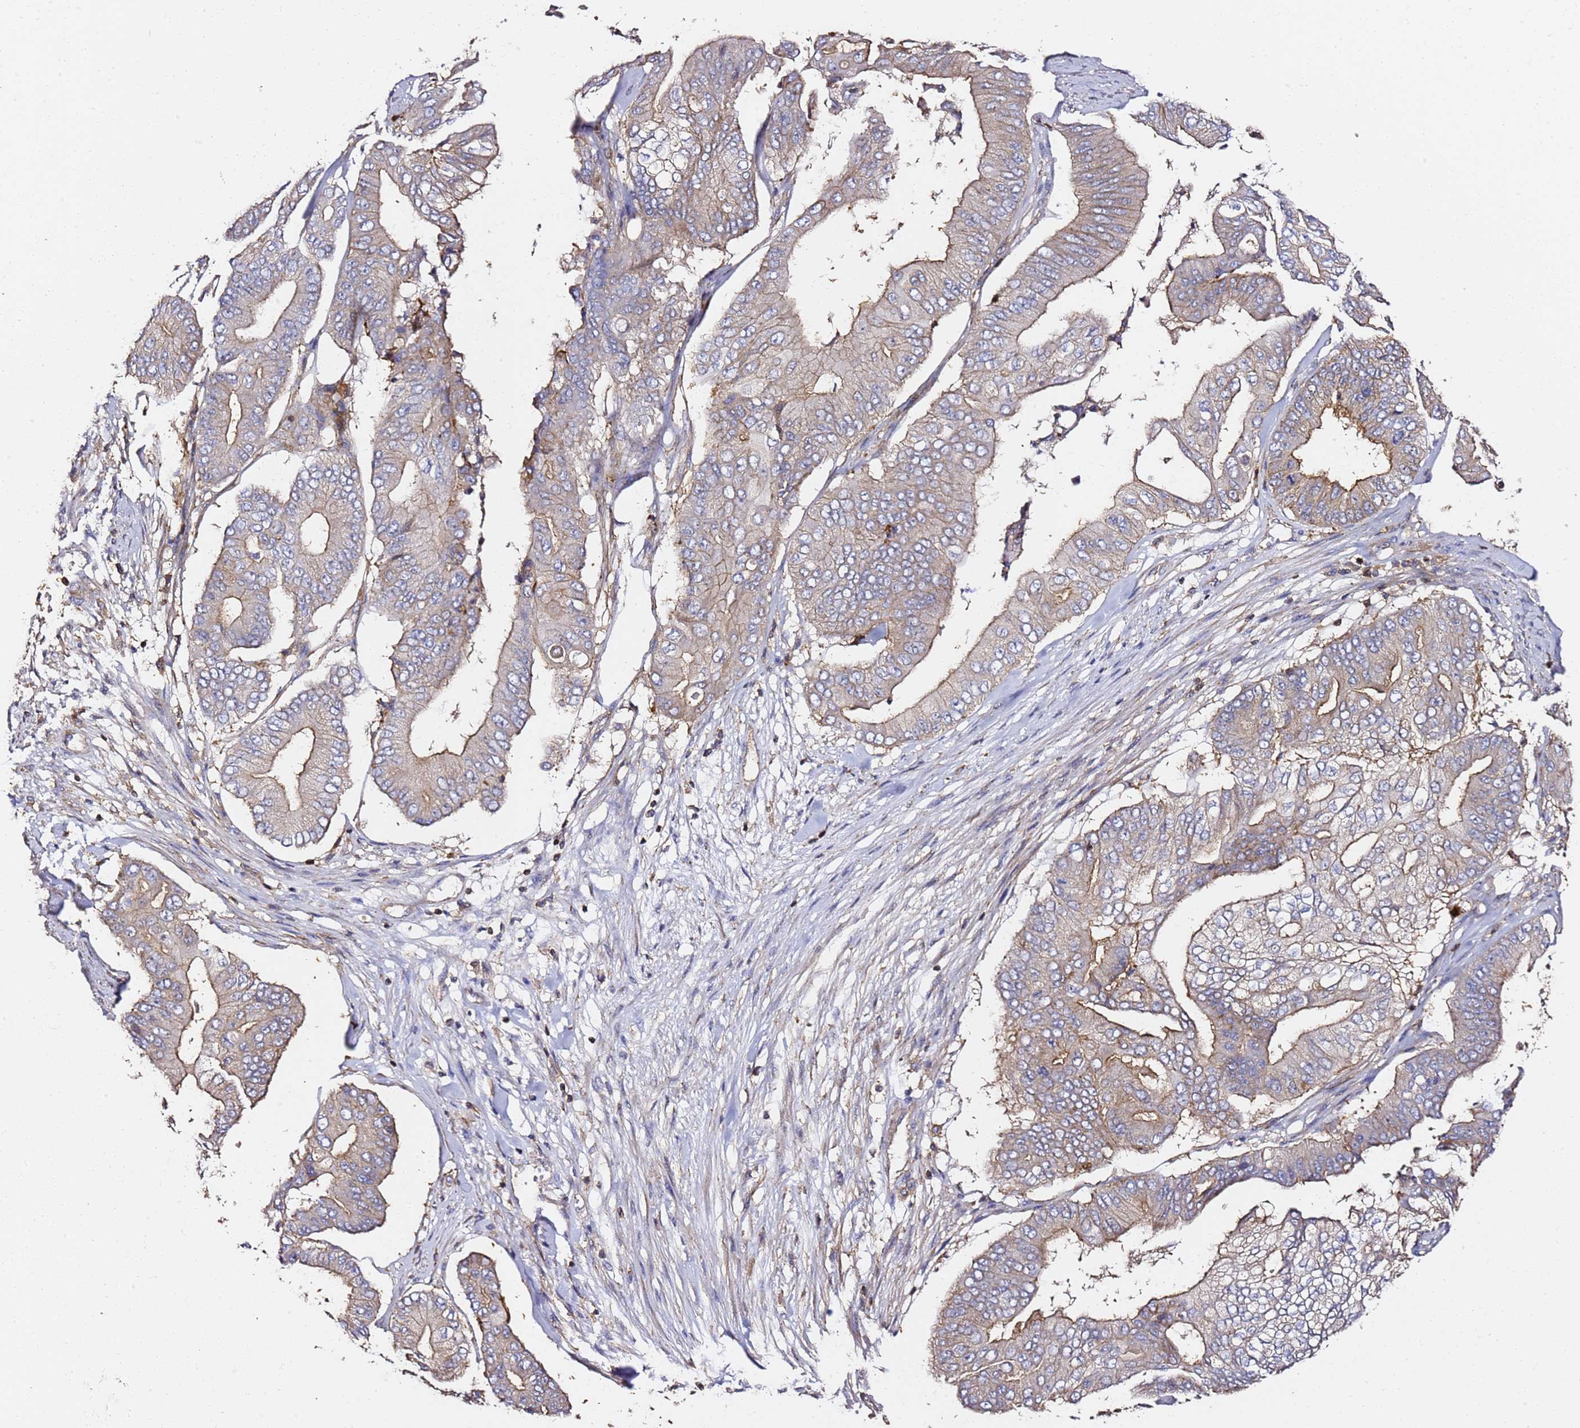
{"staining": {"intensity": "weak", "quantity": "<25%", "location": "cytoplasmic/membranous"}, "tissue": "pancreatic cancer", "cell_type": "Tumor cells", "image_type": "cancer", "snomed": [{"axis": "morphology", "description": "Adenocarcinoma, NOS"}, {"axis": "topography", "description": "Pancreas"}], "caption": "Pancreatic cancer (adenocarcinoma) was stained to show a protein in brown. There is no significant expression in tumor cells. (Stains: DAB immunohistochemistry (IHC) with hematoxylin counter stain, Microscopy: brightfield microscopy at high magnification).", "gene": "ZFP36L2", "patient": {"sex": "female", "age": 77}}